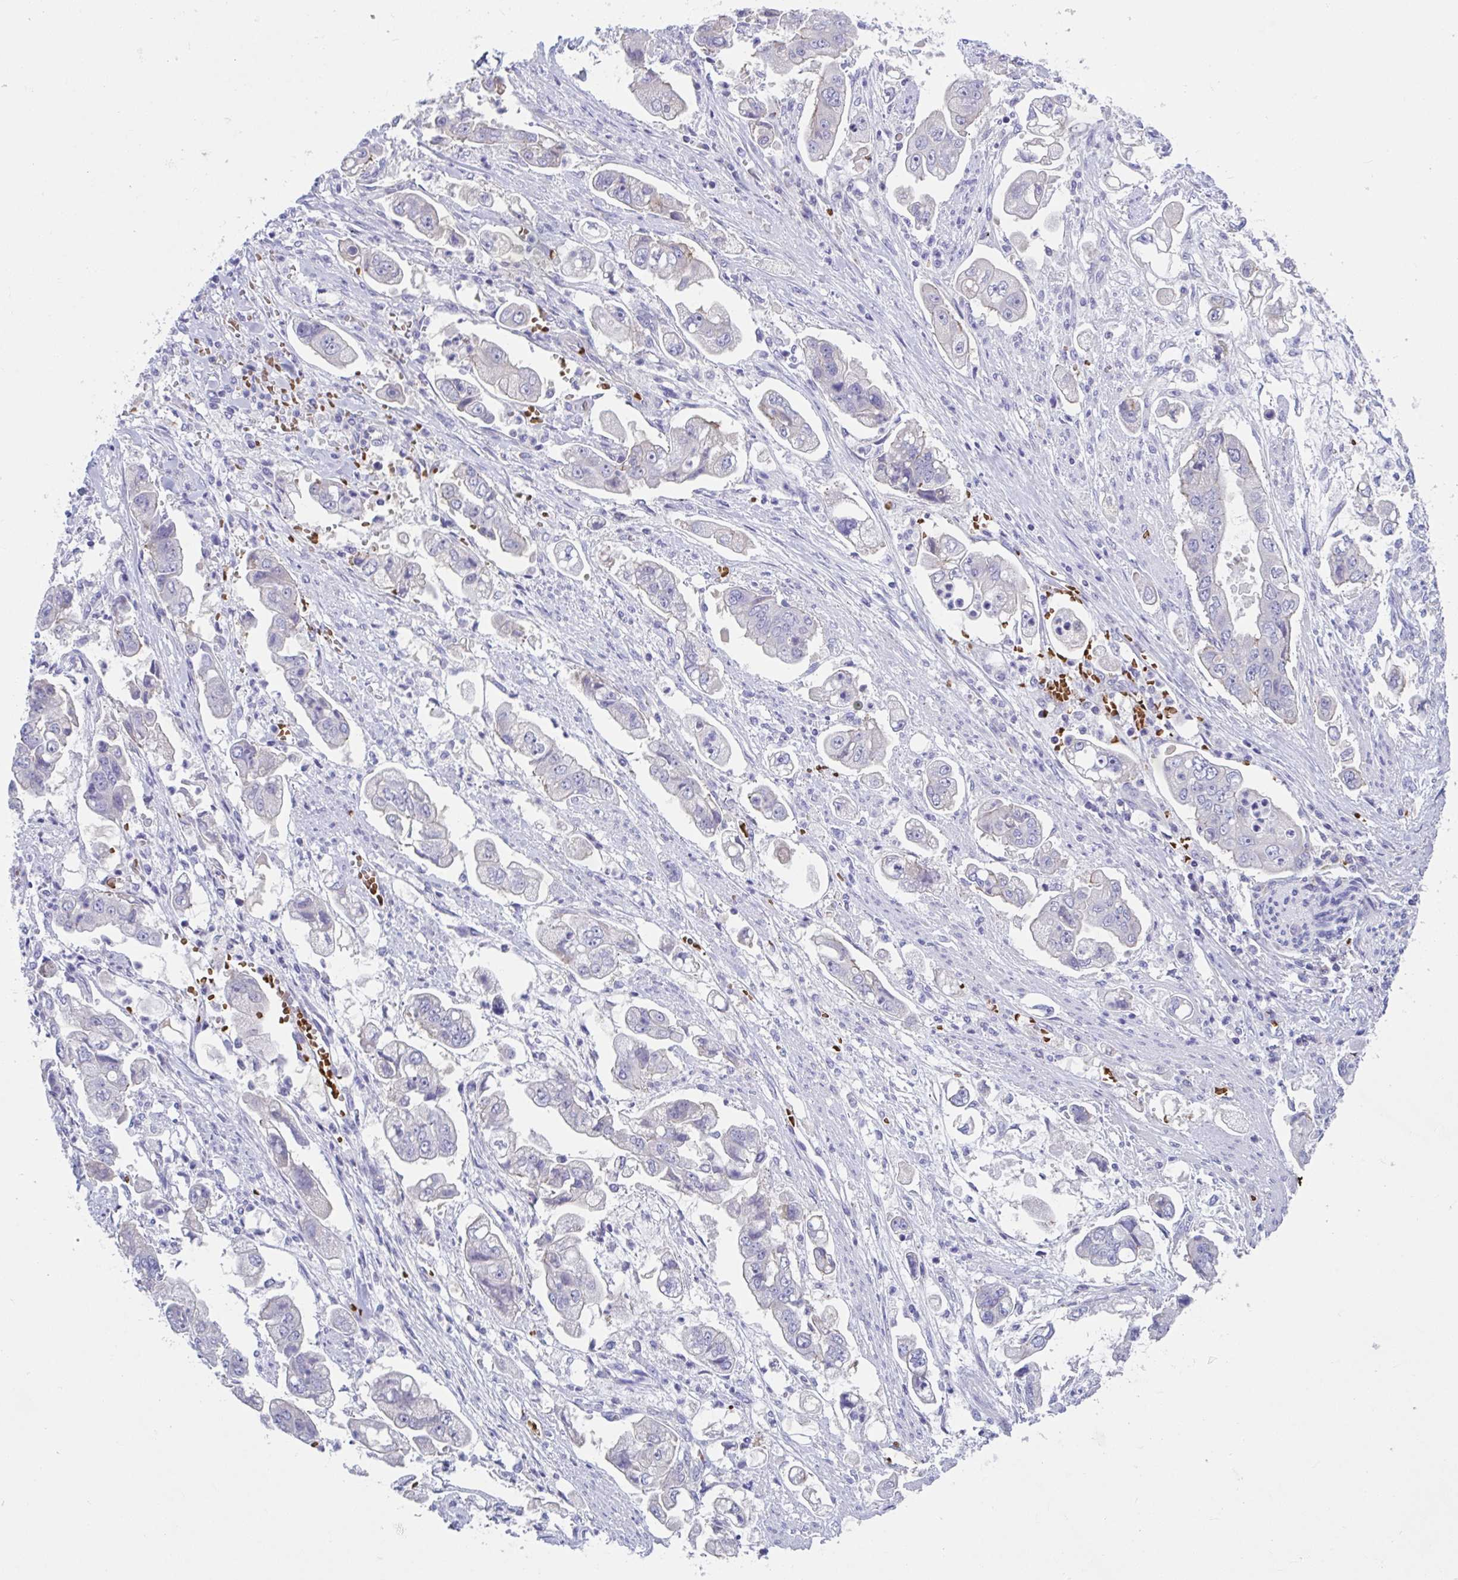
{"staining": {"intensity": "negative", "quantity": "none", "location": "none"}, "tissue": "stomach cancer", "cell_type": "Tumor cells", "image_type": "cancer", "snomed": [{"axis": "morphology", "description": "Adenocarcinoma, NOS"}, {"axis": "topography", "description": "Stomach"}], "caption": "A histopathology image of human adenocarcinoma (stomach) is negative for staining in tumor cells.", "gene": "TTC30B", "patient": {"sex": "male", "age": 62}}